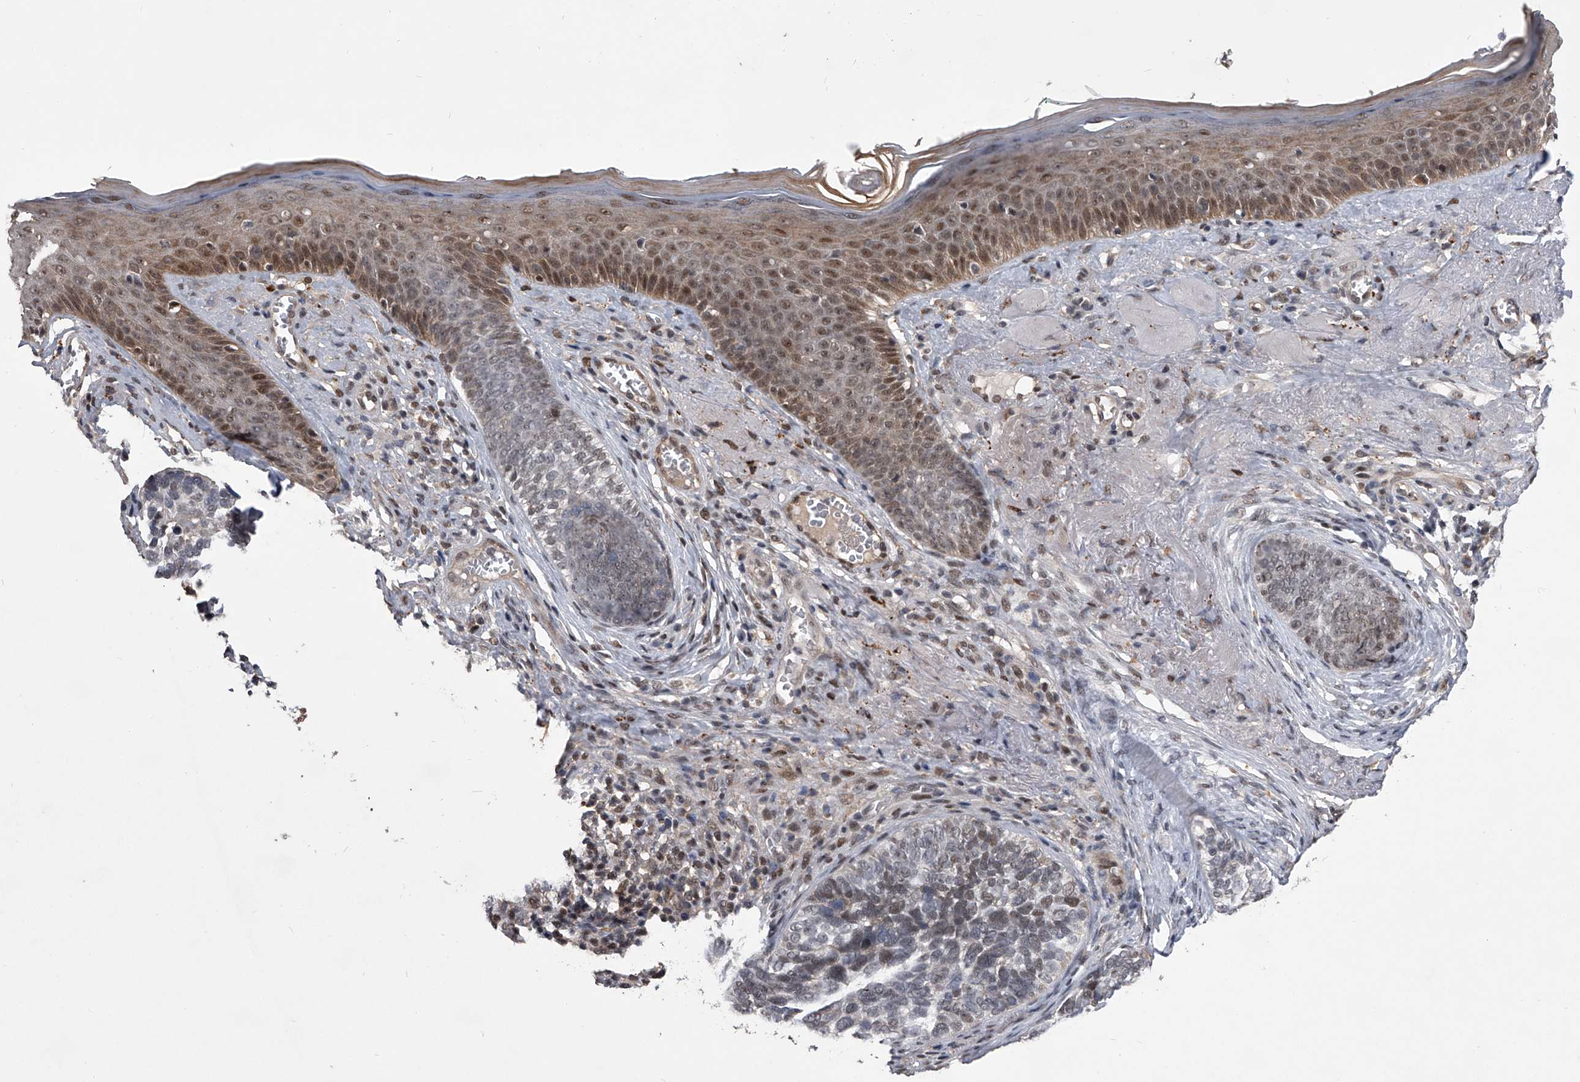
{"staining": {"intensity": "weak", "quantity": "<25%", "location": "nuclear"}, "tissue": "skin cancer", "cell_type": "Tumor cells", "image_type": "cancer", "snomed": [{"axis": "morphology", "description": "Basal cell carcinoma"}, {"axis": "topography", "description": "Skin"}], "caption": "This is a image of immunohistochemistry (IHC) staining of skin cancer, which shows no expression in tumor cells. (DAB IHC with hematoxylin counter stain).", "gene": "CMTR1", "patient": {"sex": "male", "age": 62}}